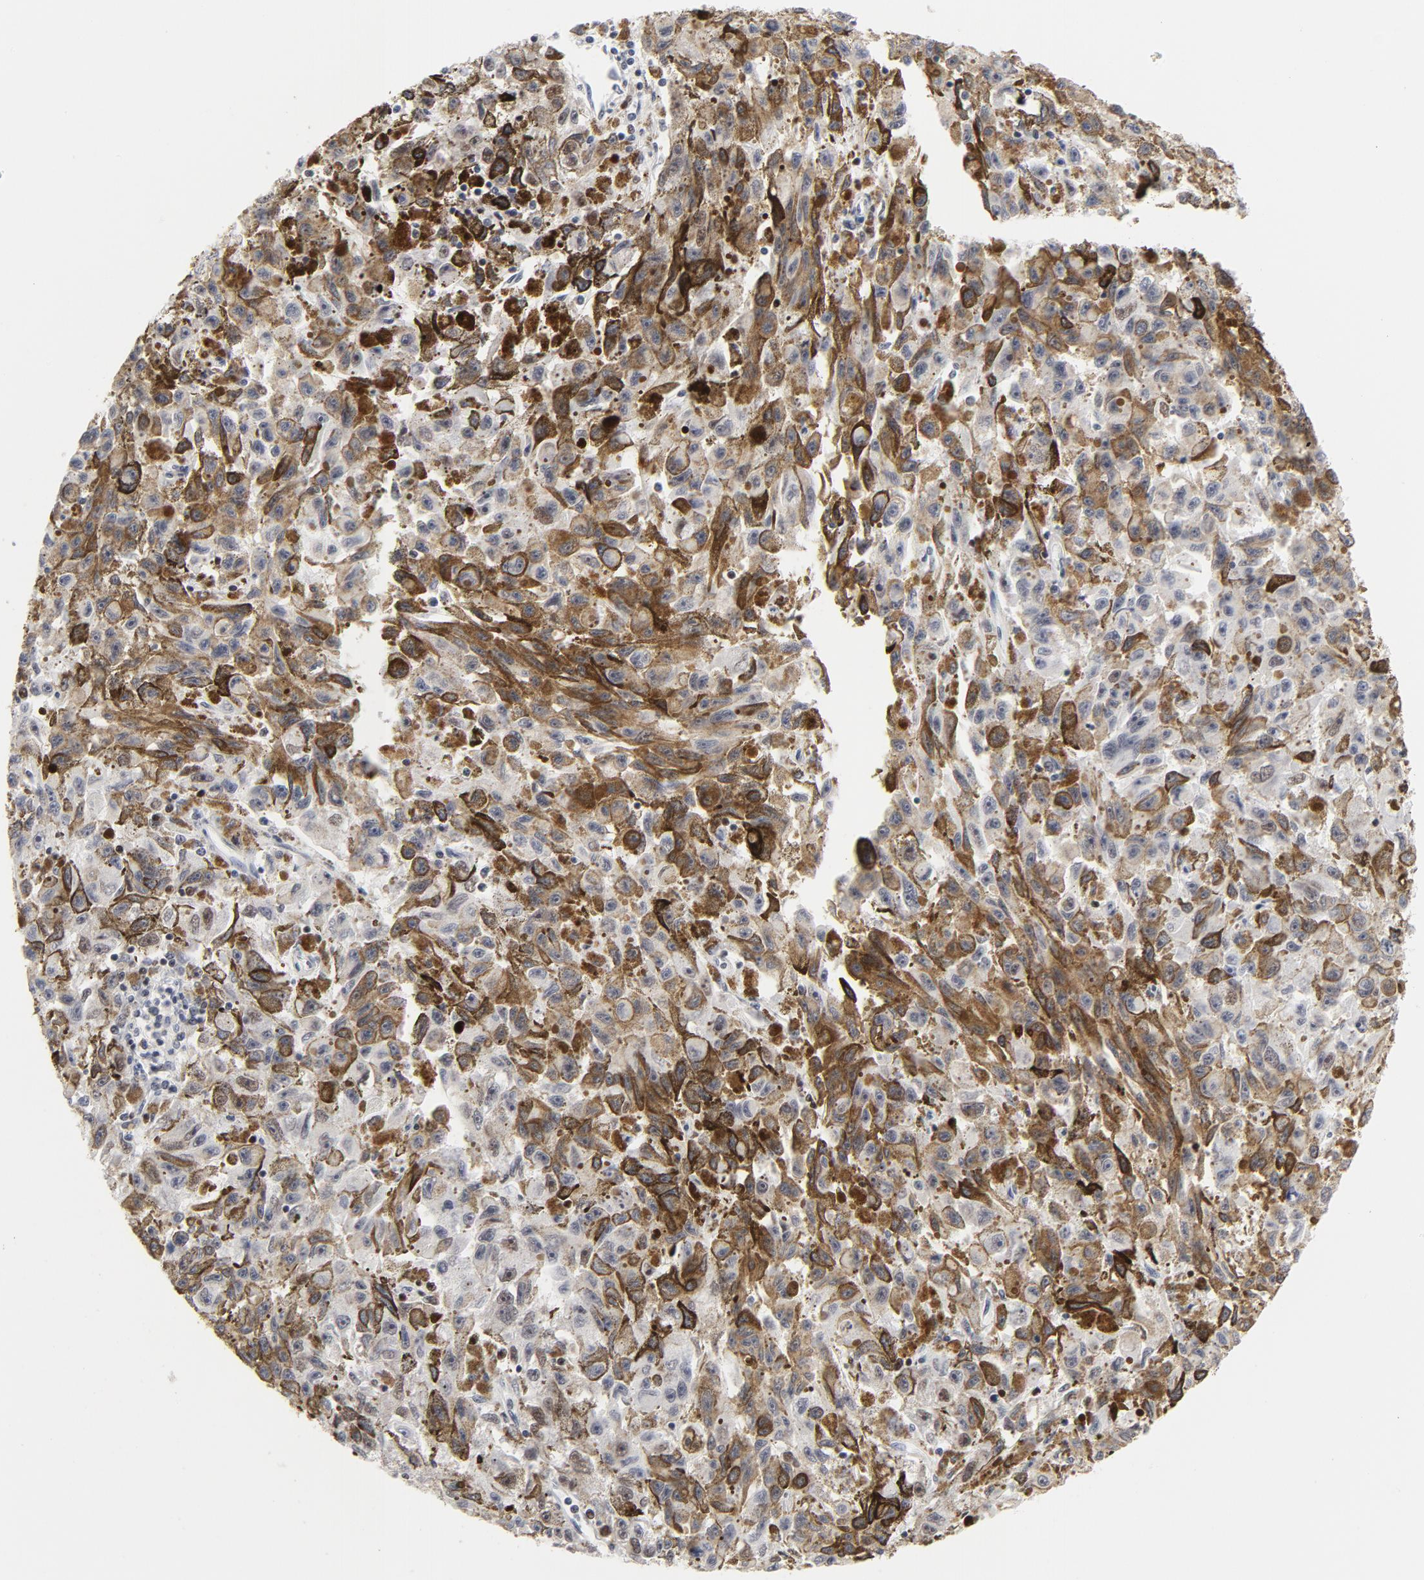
{"staining": {"intensity": "moderate", "quantity": "25%-75%", "location": "nuclear"}, "tissue": "melanoma", "cell_type": "Tumor cells", "image_type": "cancer", "snomed": [{"axis": "morphology", "description": "Malignant melanoma, NOS"}, {"axis": "topography", "description": "Skin"}], "caption": "Tumor cells reveal medium levels of moderate nuclear positivity in approximately 25%-75% of cells in melanoma.", "gene": "RFC4", "patient": {"sex": "female", "age": 104}}